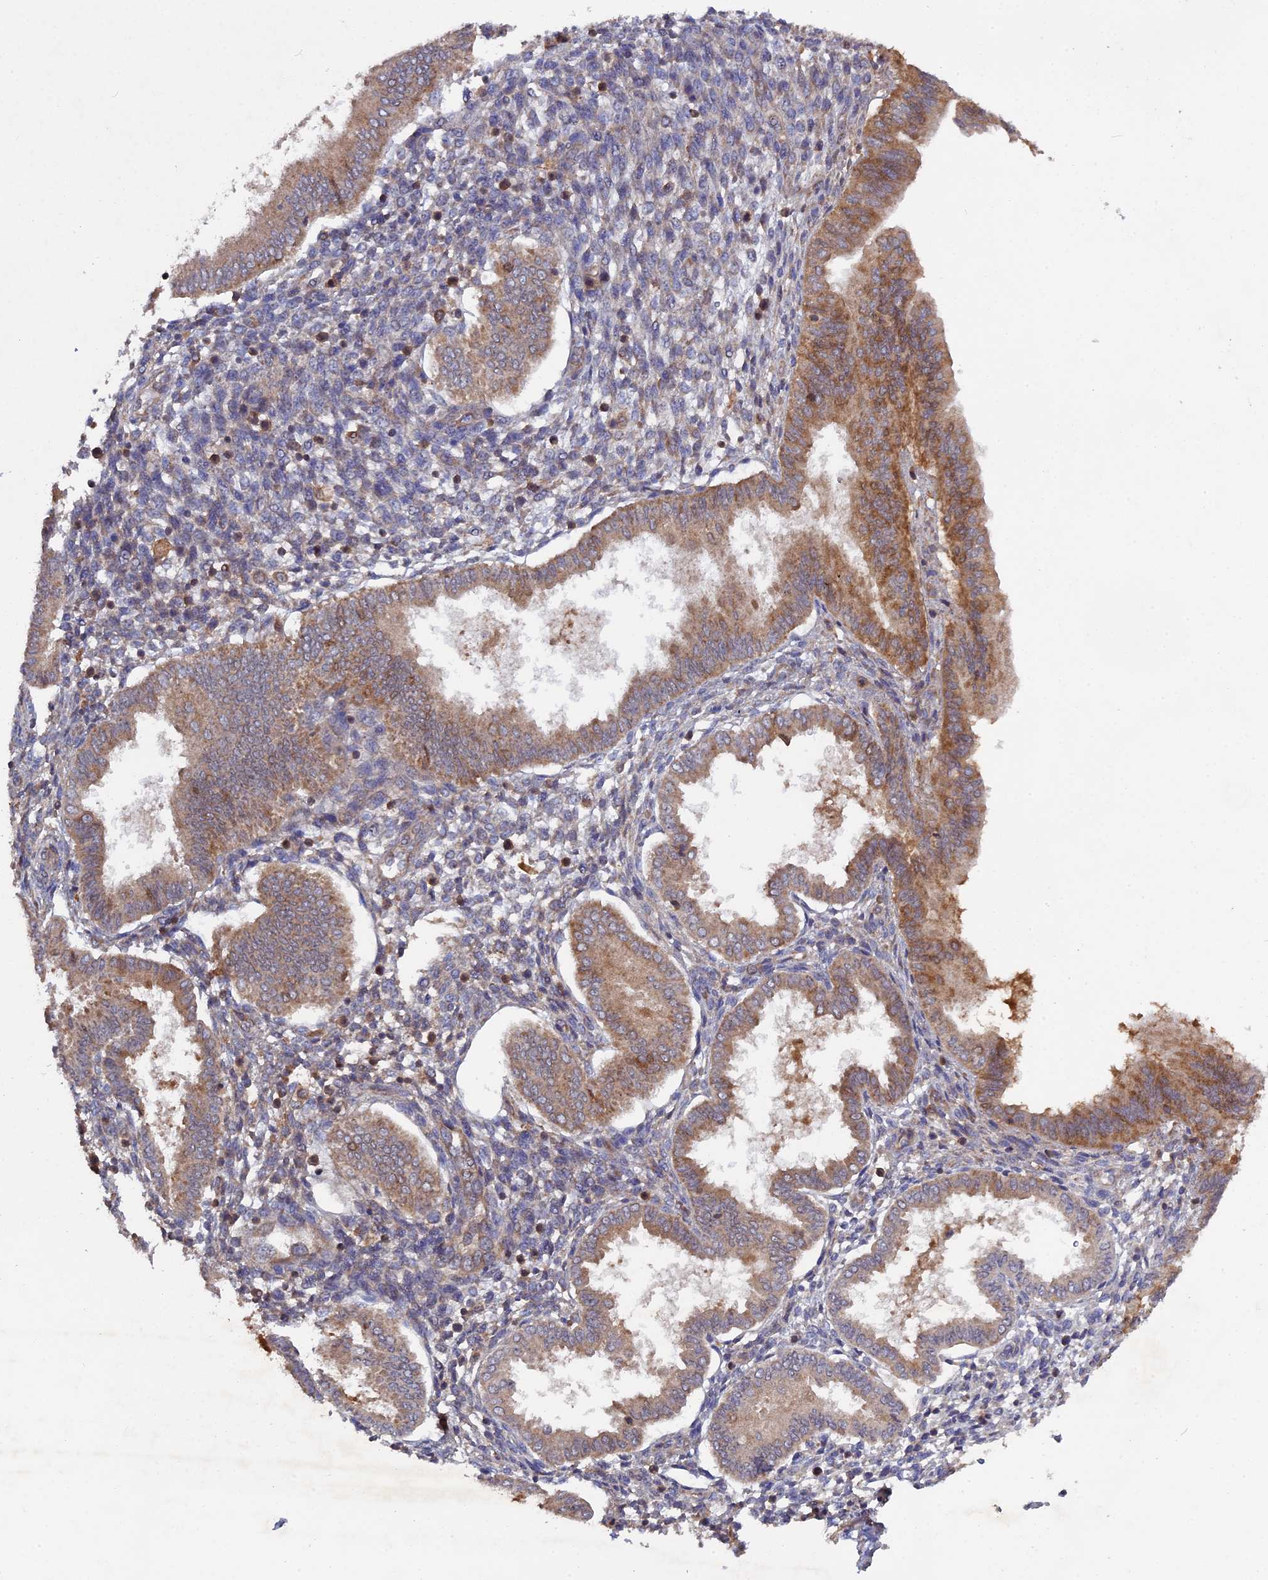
{"staining": {"intensity": "negative", "quantity": "none", "location": "none"}, "tissue": "endometrium", "cell_type": "Cells in endometrial stroma", "image_type": "normal", "snomed": [{"axis": "morphology", "description": "Normal tissue, NOS"}, {"axis": "topography", "description": "Endometrium"}], "caption": "Endometrium was stained to show a protein in brown. There is no significant expression in cells in endometrial stroma. The staining is performed using DAB brown chromogen with nuclei counter-stained in using hematoxylin.", "gene": "RAB15", "patient": {"sex": "female", "age": 24}}